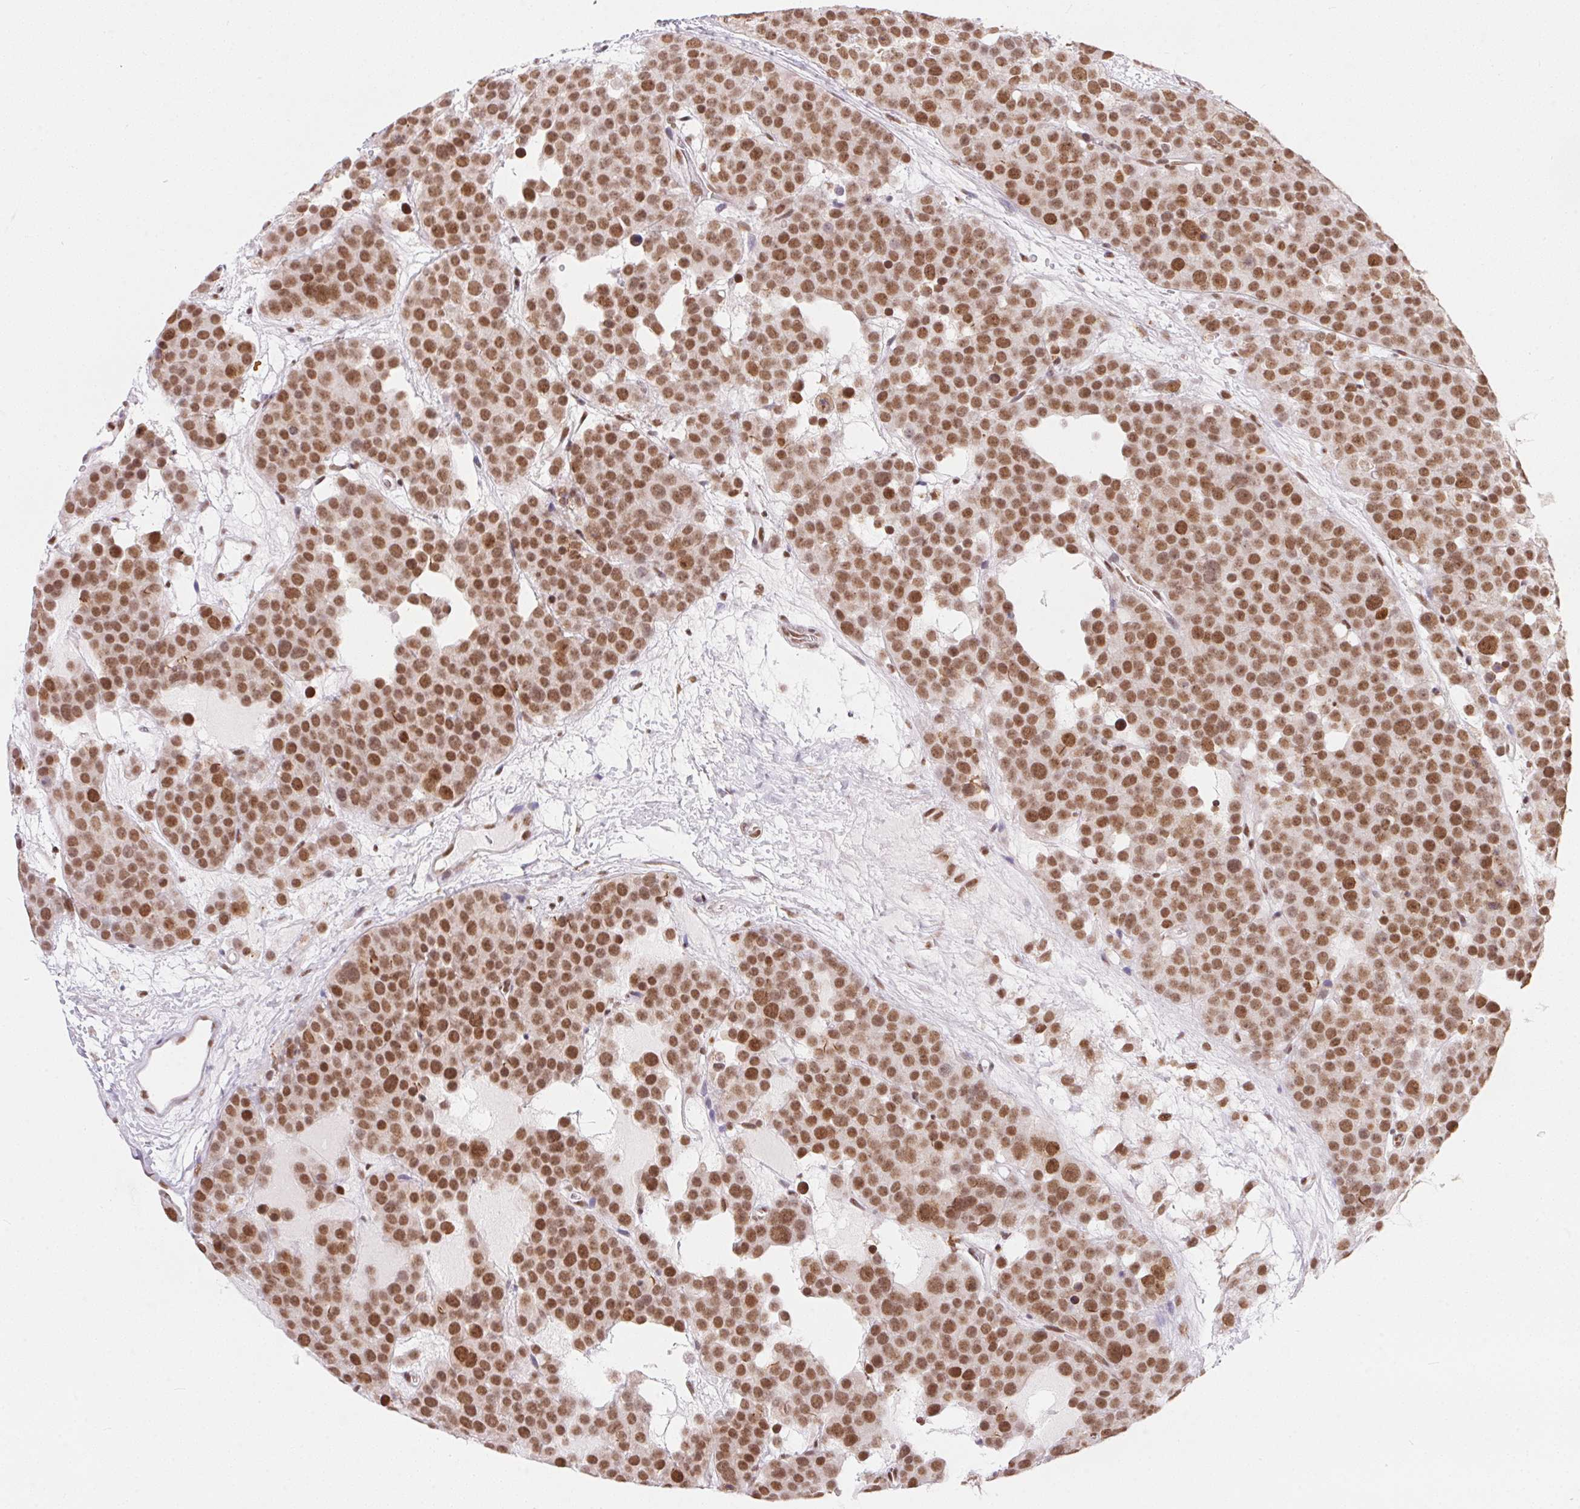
{"staining": {"intensity": "moderate", "quantity": ">75%", "location": "nuclear"}, "tissue": "testis cancer", "cell_type": "Tumor cells", "image_type": "cancer", "snomed": [{"axis": "morphology", "description": "Seminoma, NOS"}, {"axis": "topography", "description": "Testis"}], "caption": "Tumor cells display medium levels of moderate nuclear positivity in about >75% of cells in testis seminoma. Using DAB (brown) and hematoxylin (blue) stains, captured at high magnification using brightfield microscopy.", "gene": "NFE2L1", "patient": {"sex": "male", "age": 71}}